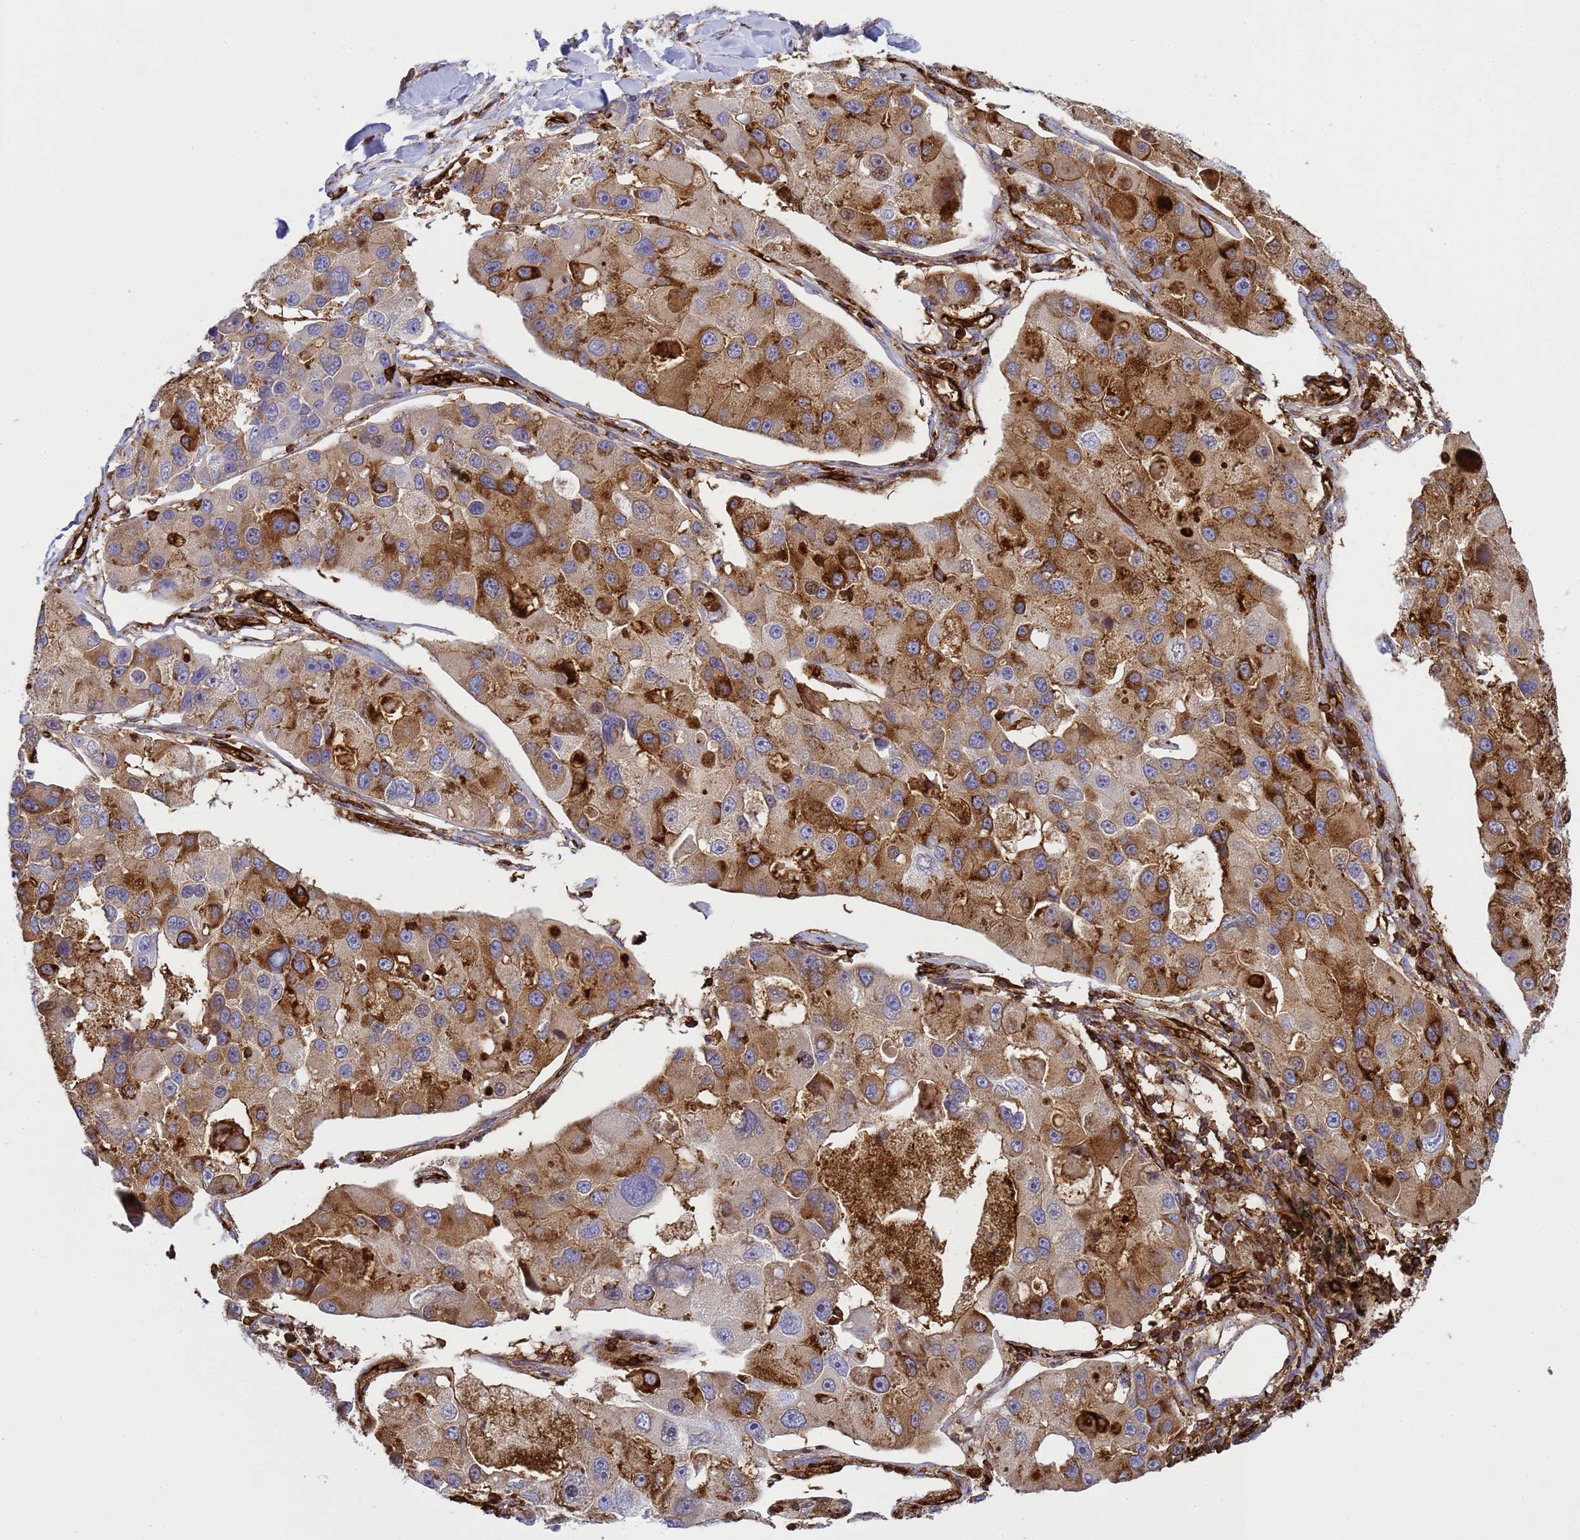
{"staining": {"intensity": "moderate", "quantity": "25%-75%", "location": "cytoplasmic/membranous"}, "tissue": "lung cancer", "cell_type": "Tumor cells", "image_type": "cancer", "snomed": [{"axis": "morphology", "description": "Adenocarcinoma, NOS"}, {"axis": "topography", "description": "Lung"}], "caption": "High-magnification brightfield microscopy of lung adenocarcinoma stained with DAB (brown) and counterstained with hematoxylin (blue). tumor cells exhibit moderate cytoplasmic/membranous expression is identified in about25%-75% of cells. The protein is stained brown, and the nuclei are stained in blue (DAB (3,3'-diaminobenzidine) IHC with brightfield microscopy, high magnification).", "gene": "ZBTB8OS", "patient": {"sex": "female", "age": 54}}